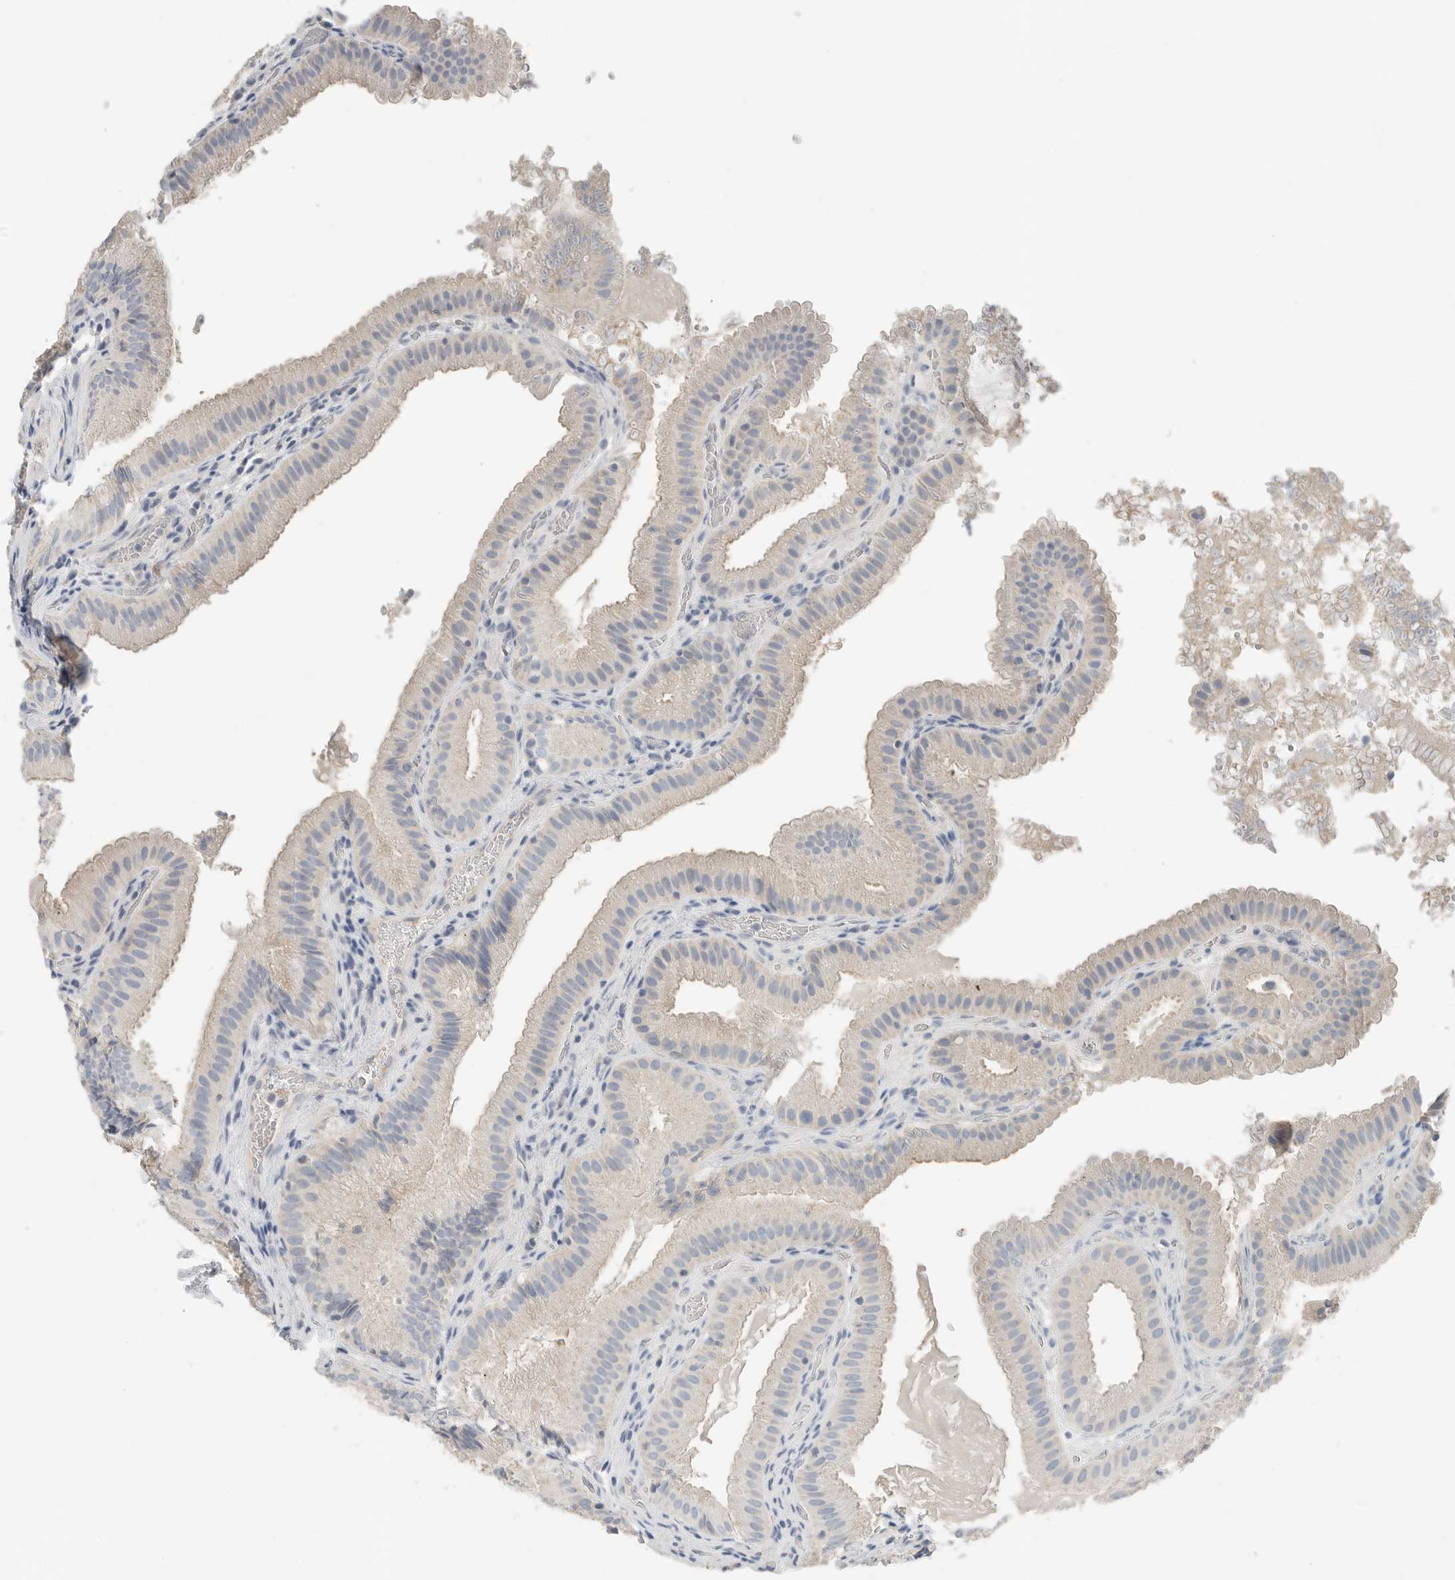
{"staining": {"intensity": "negative", "quantity": "none", "location": "none"}, "tissue": "gallbladder", "cell_type": "Glandular cells", "image_type": "normal", "snomed": [{"axis": "morphology", "description": "Normal tissue, NOS"}, {"axis": "topography", "description": "Gallbladder"}], "caption": "High power microscopy micrograph of an immunohistochemistry micrograph of unremarkable gallbladder, revealing no significant expression in glandular cells.", "gene": "SERPINB7", "patient": {"sex": "female", "age": 30}}